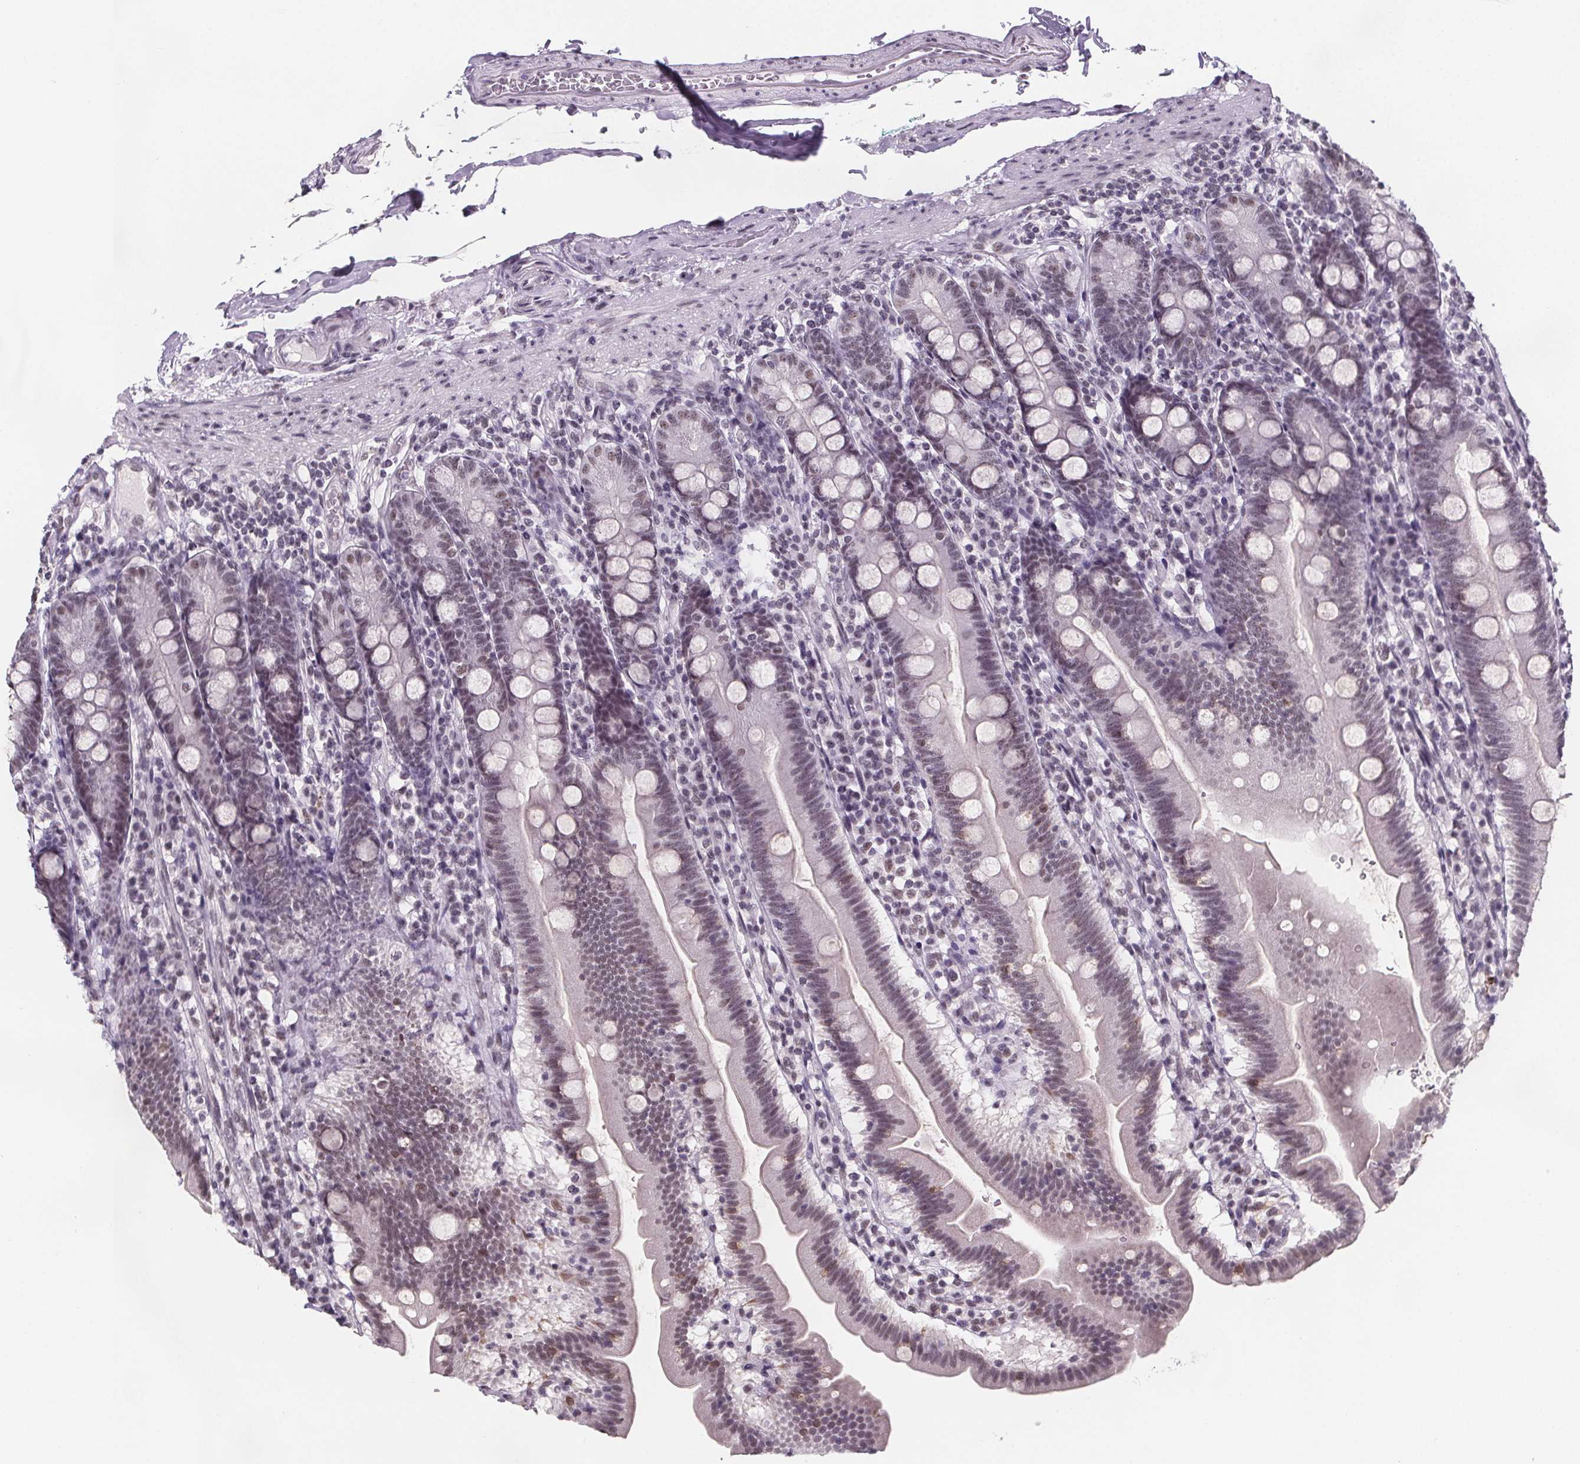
{"staining": {"intensity": "weak", "quantity": ">75%", "location": "nuclear"}, "tissue": "duodenum", "cell_type": "Glandular cells", "image_type": "normal", "snomed": [{"axis": "morphology", "description": "Normal tissue, NOS"}, {"axis": "topography", "description": "Duodenum"}], "caption": "An image showing weak nuclear expression in approximately >75% of glandular cells in benign duodenum, as visualized by brown immunohistochemical staining.", "gene": "ZNF572", "patient": {"sex": "female", "age": 67}}